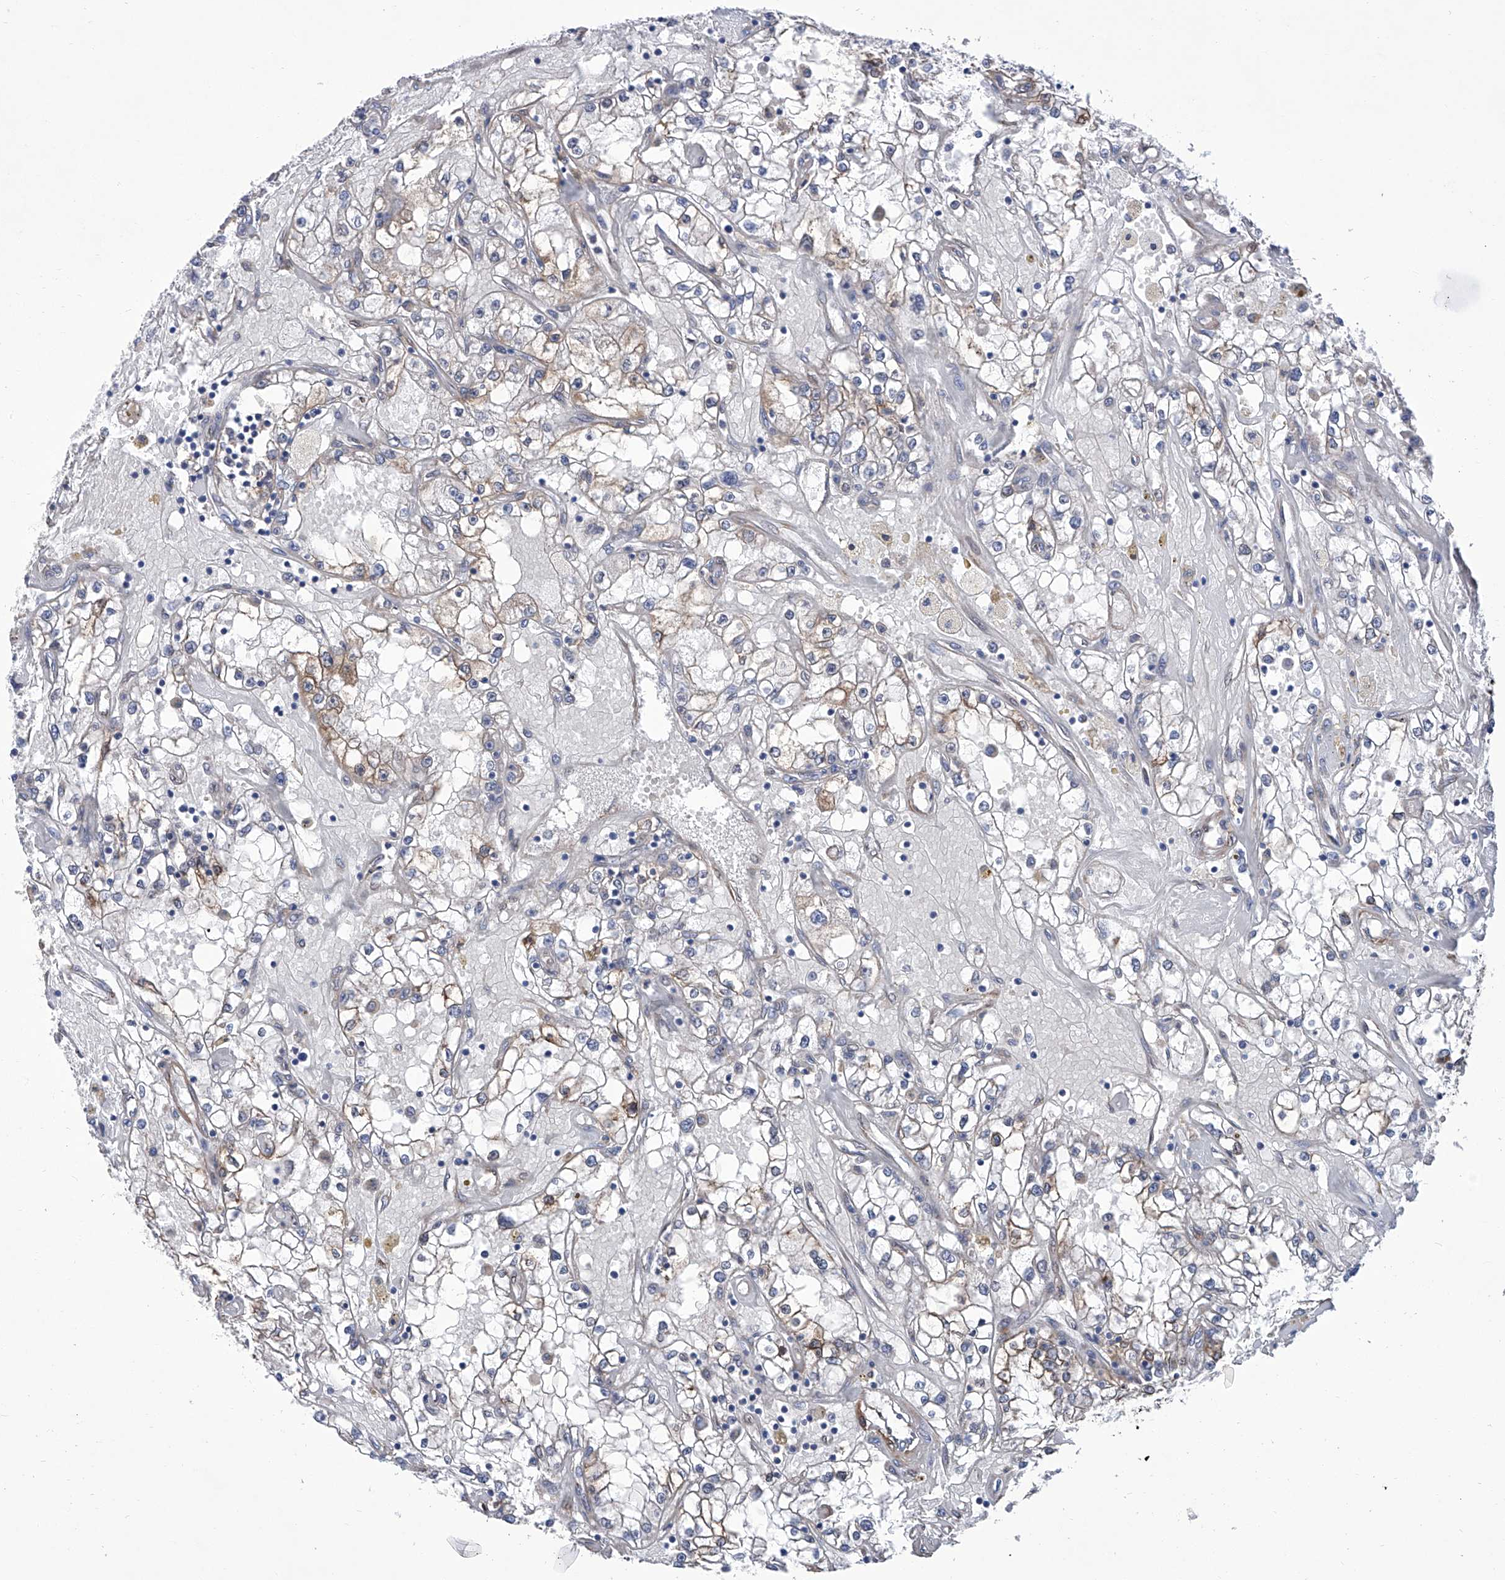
{"staining": {"intensity": "weak", "quantity": "<25%", "location": "cytoplasmic/membranous"}, "tissue": "renal cancer", "cell_type": "Tumor cells", "image_type": "cancer", "snomed": [{"axis": "morphology", "description": "Adenocarcinoma, NOS"}, {"axis": "topography", "description": "Kidney"}], "caption": "Micrograph shows no protein staining in tumor cells of adenocarcinoma (renal) tissue.", "gene": "SMS", "patient": {"sex": "male", "age": 56}}